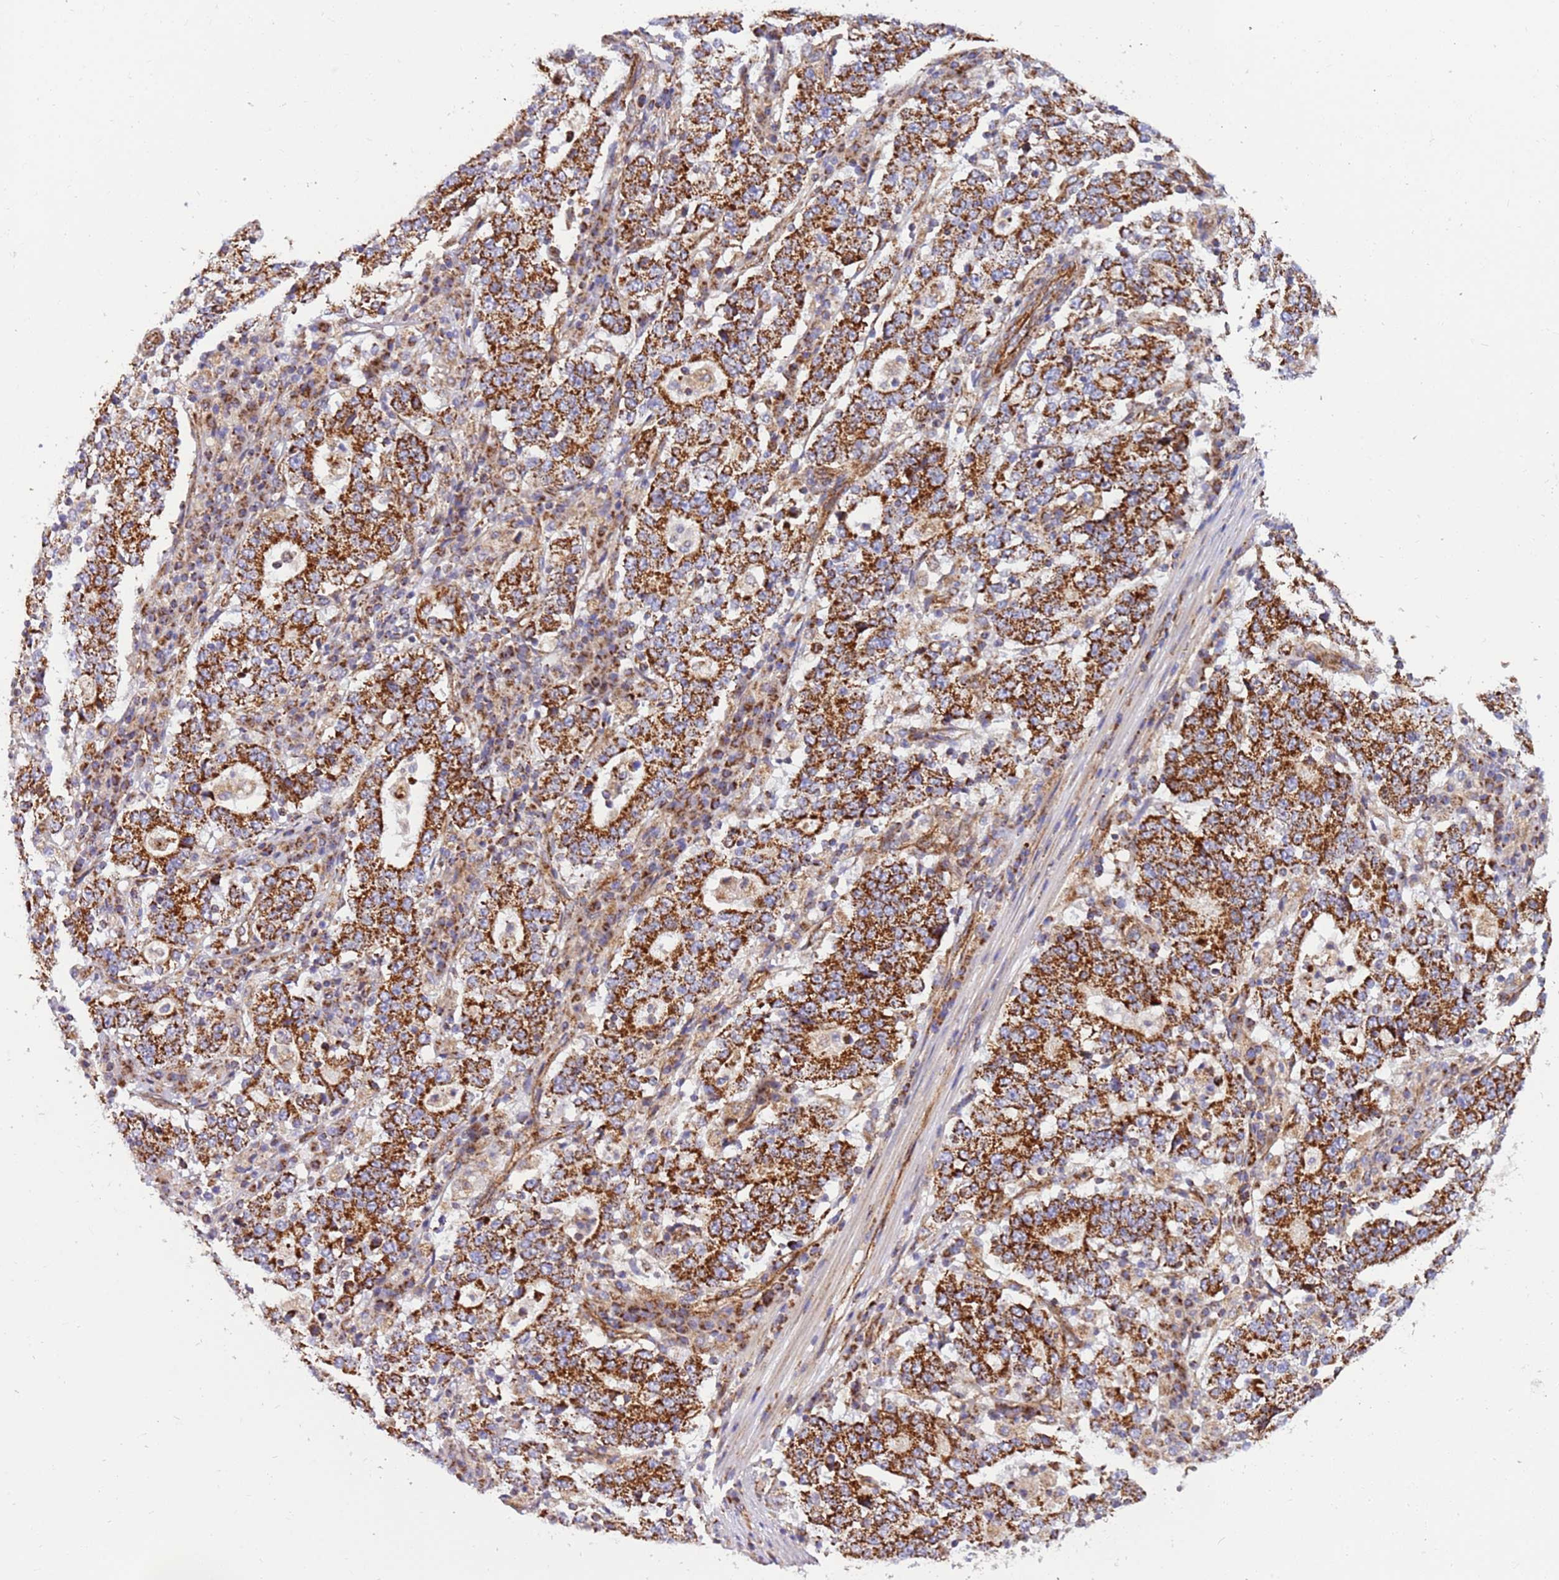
{"staining": {"intensity": "strong", "quantity": ">75%", "location": "cytoplasmic/membranous"}, "tissue": "stomach cancer", "cell_type": "Tumor cells", "image_type": "cancer", "snomed": [{"axis": "morphology", "description": "Adenocarcinoma, NOS"}, {"axis": "topography", "description": "Stomach"}], "caption": "Strong cytoplasmic/membranous protein staining is identified in approximately >75% of tumor cells in stomach cancer (adenocarcinoma).", "gene": "MRPL20", "patient": {"sex": "male", "age": 59}}